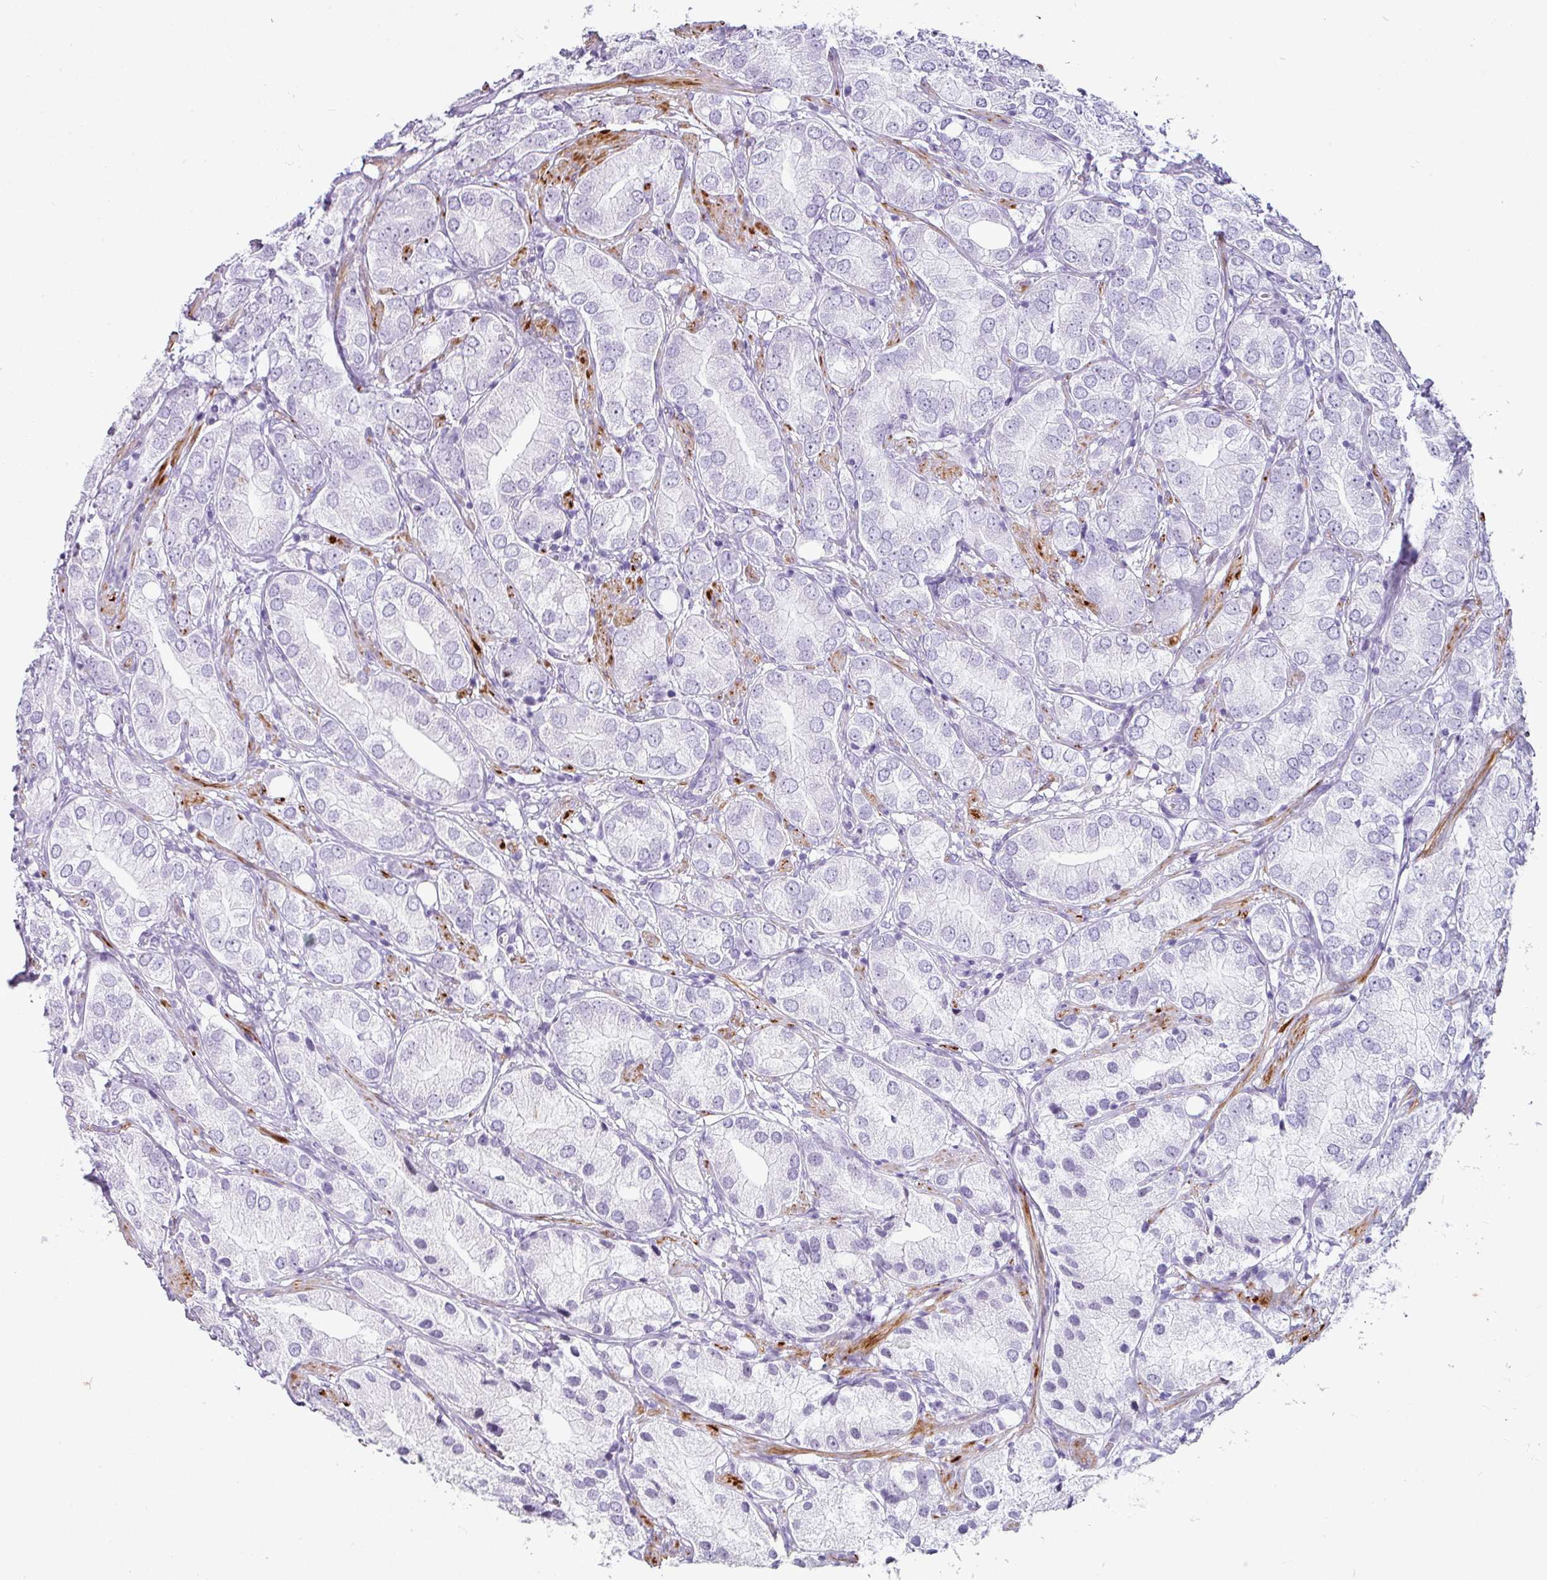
{"staining": {"intensity": "negative", "quantity": "none", "location": "none"}, "tissue": "prostate cancer", "cell_type": "Tumor cells", "image_type": "cancer", "snomed": [{"axis": "morphology", "description": "Adenocarcinoma, High grade"}, {"axis": "topography", "description": "Prostate"}], "caption": "High magnification brightfield microscopy of prostate cancer (high-grade adenocarcinoma) stained with DAB (3,3'-diaminobenzidine) (brown) and counterstained with hematoxylin (blue): tumor cells show no significant staining.", "gene": "TRA2A", "patient": {"sex": "male", "age": 82}}